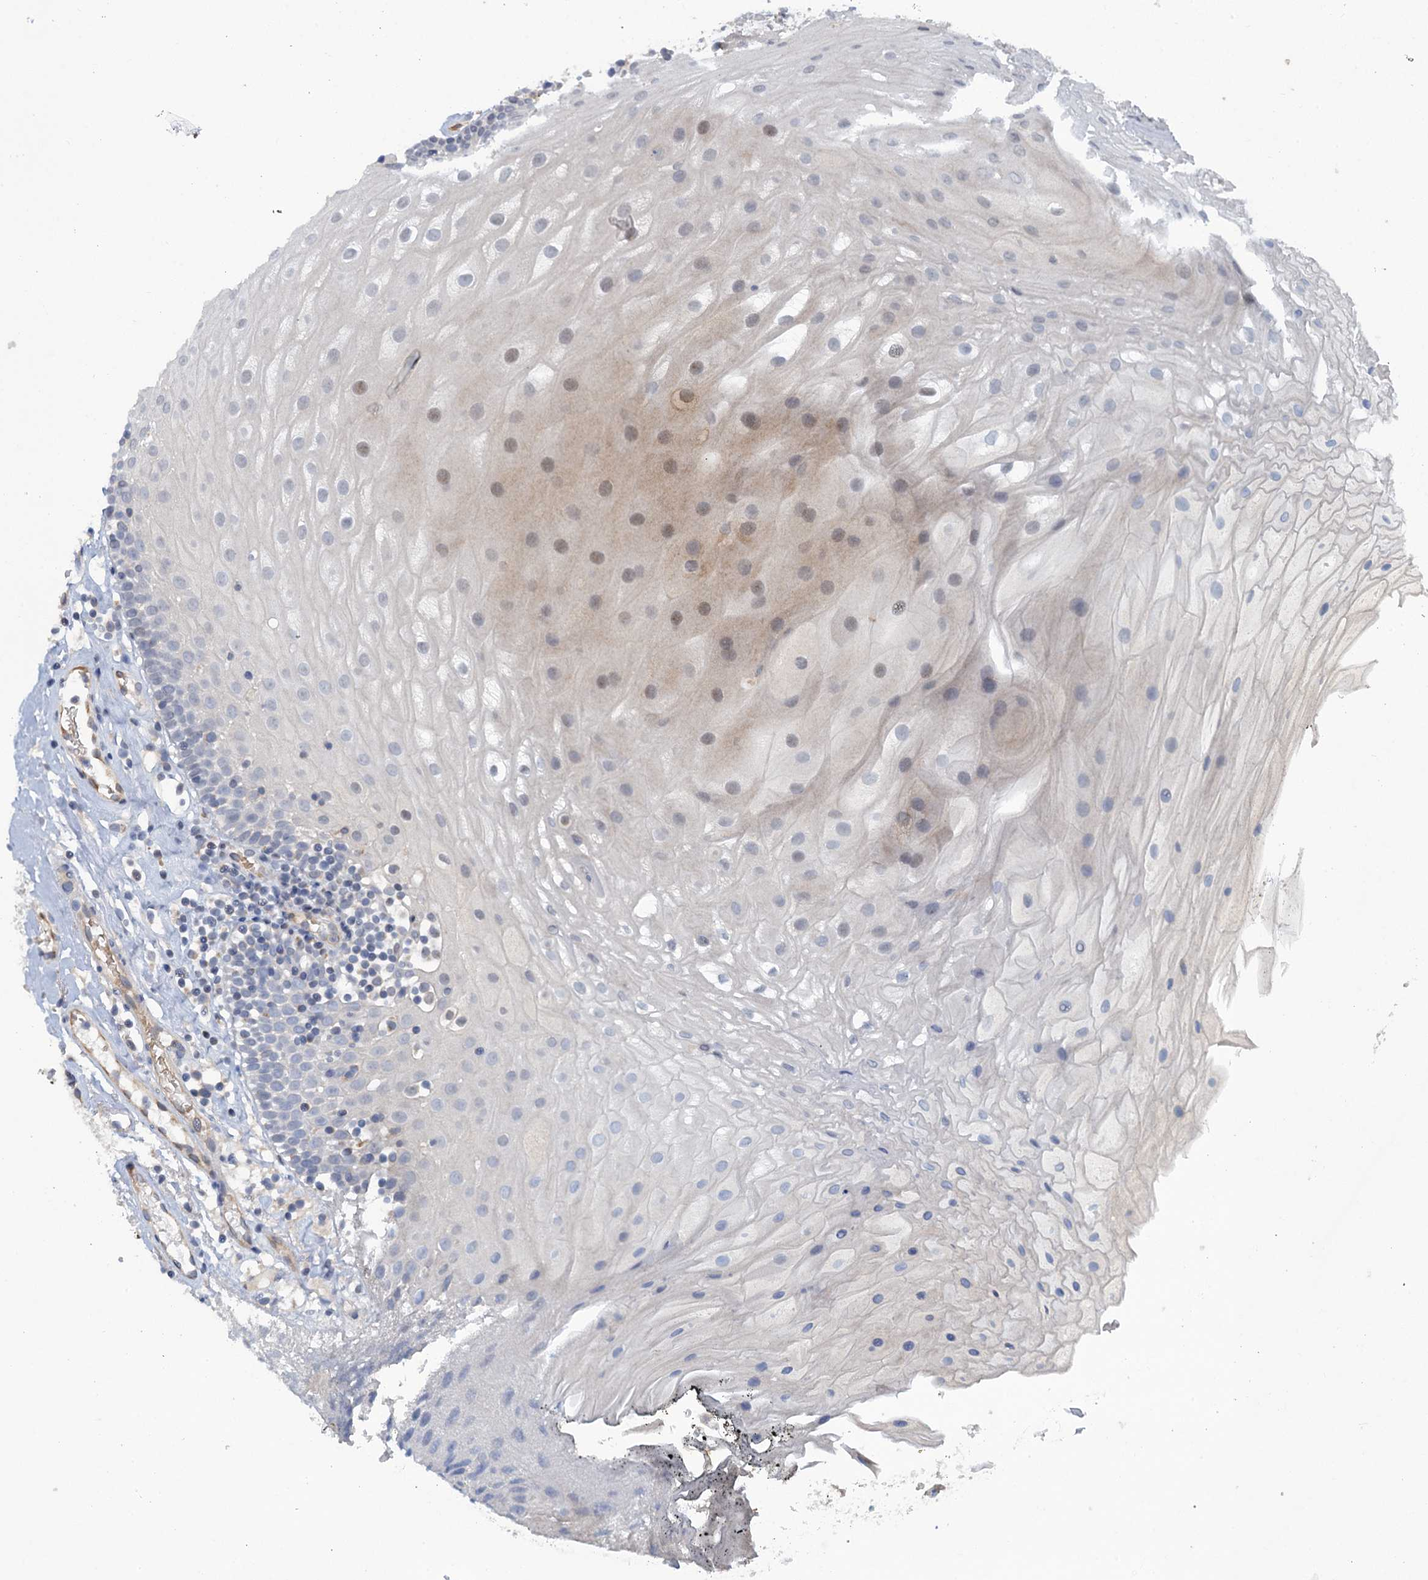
{"staining": {"intensity": "weak", "quantity": "25%-75%", "location": "nuclear"}, "tissue": "oral mucosa", "cell_type": "Squamous epithelial cells", "image_type": "normal", "snomed": [{"axis": "morphology", "description": "Normal tissue, NOS"}, {"axis": "topography", "description": "Oral tissue"}], "caption": "Immunohistochemistry (DAB) staining of unremarkable human oral mucosa displays weak nuclear protein expression in about 25%-75% of squamous epithelial cells.", "gene": "MYO16", "patient": {"sex": "female", "age": 80}}